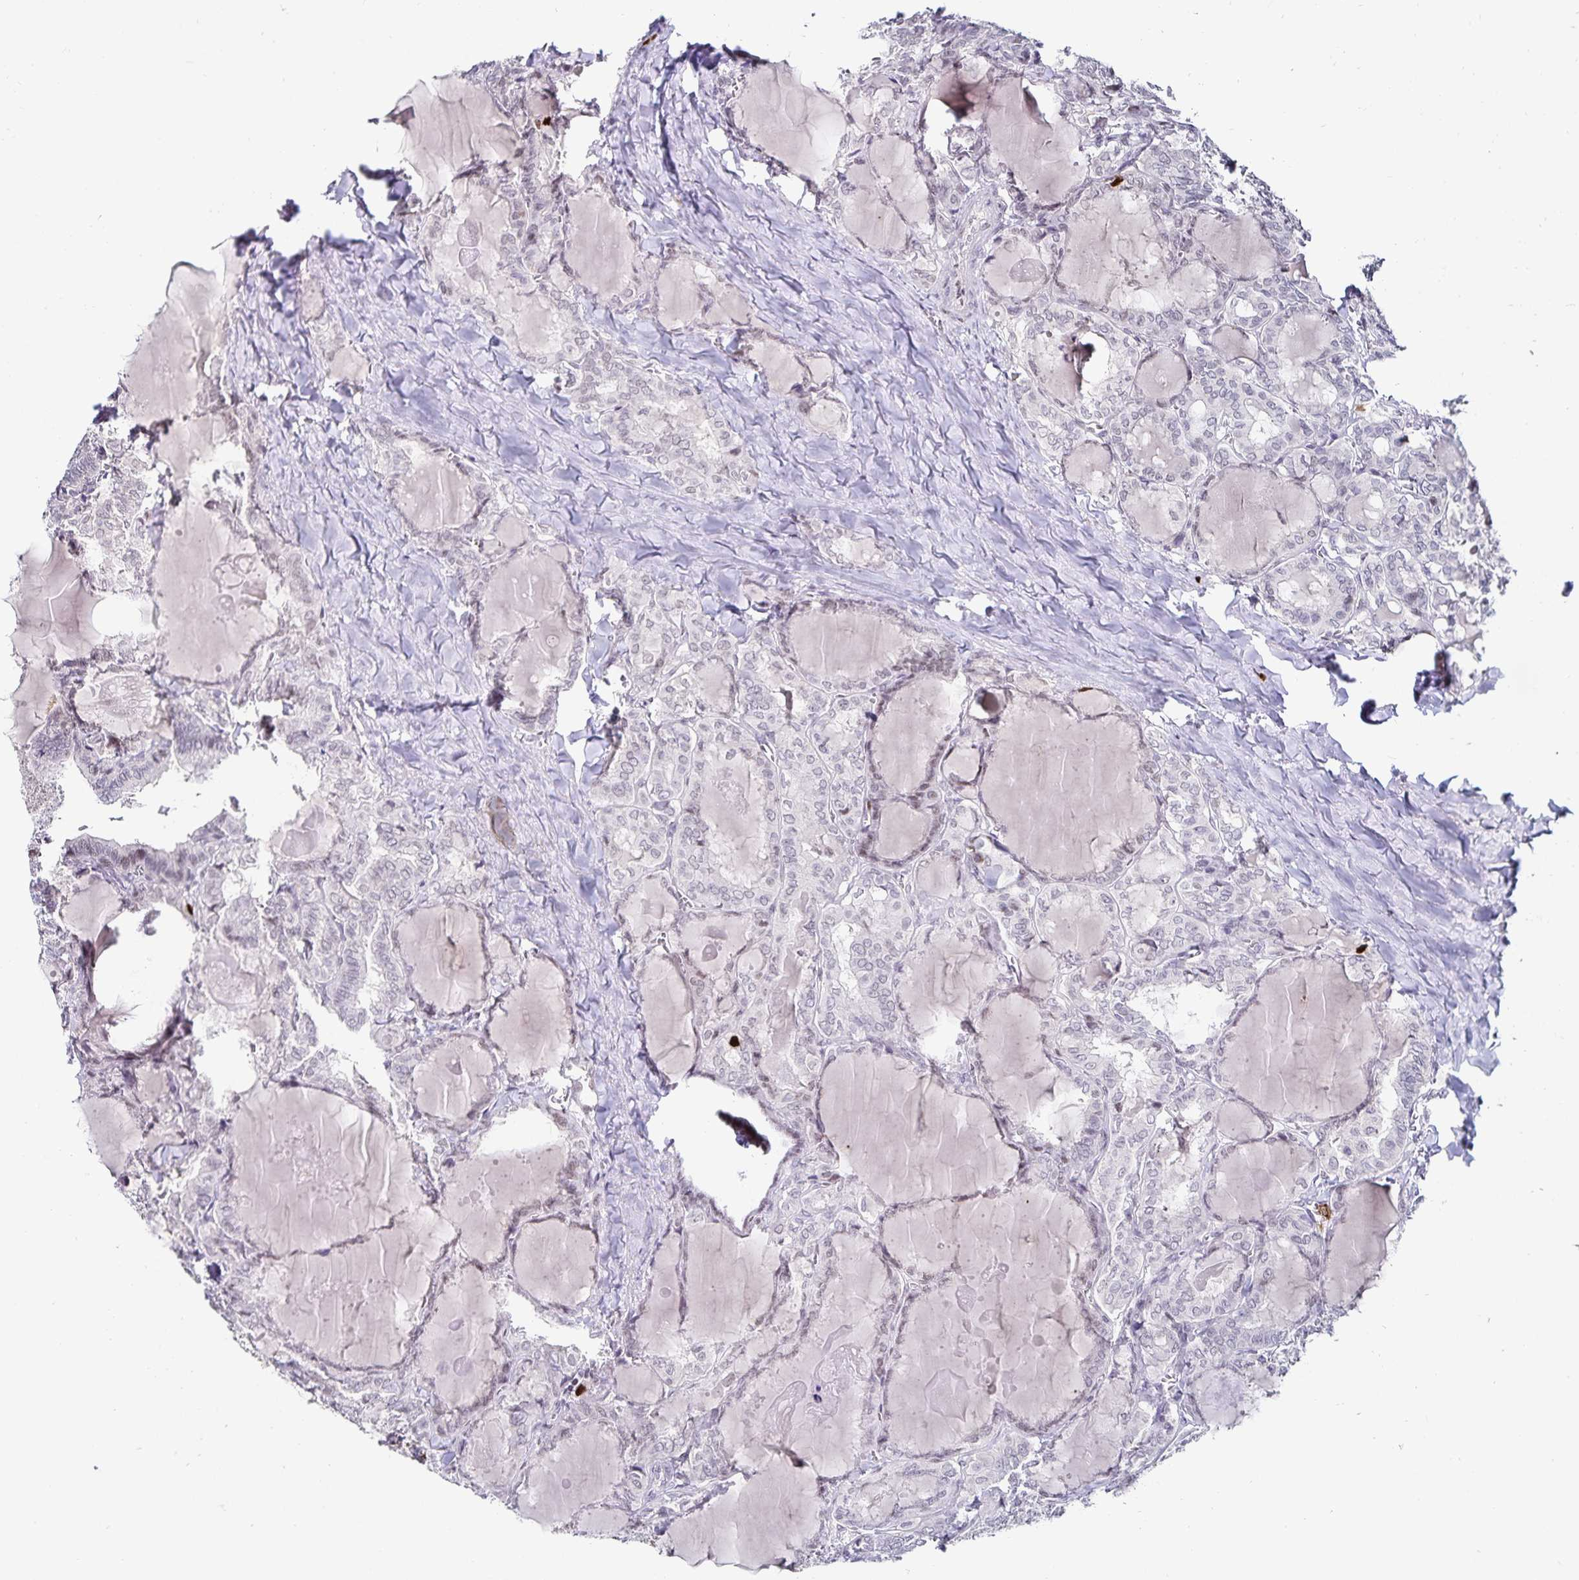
{"staining": {"intensity": "strong", "quantity": "<25%", "location": "nuclear"}, "tissue": "thyroid cancer", "cell_type": "Tumor cells", "image_type": "cancer", "snomed": [{"axis": "morphology", "description": "Papillary adenocarcinoma, NOS"}, {"axis": "topography", "description": "Thyroid gland"}], "caption": "This image exhibits immunohistochemistry (IHC) staining of human thyroid papillary adenocarcinoma, with medium strong nuclear expression in about <25% of tumor cells.", "gene": "ANLN", "patient": {"sex": "female", "age": 46}}